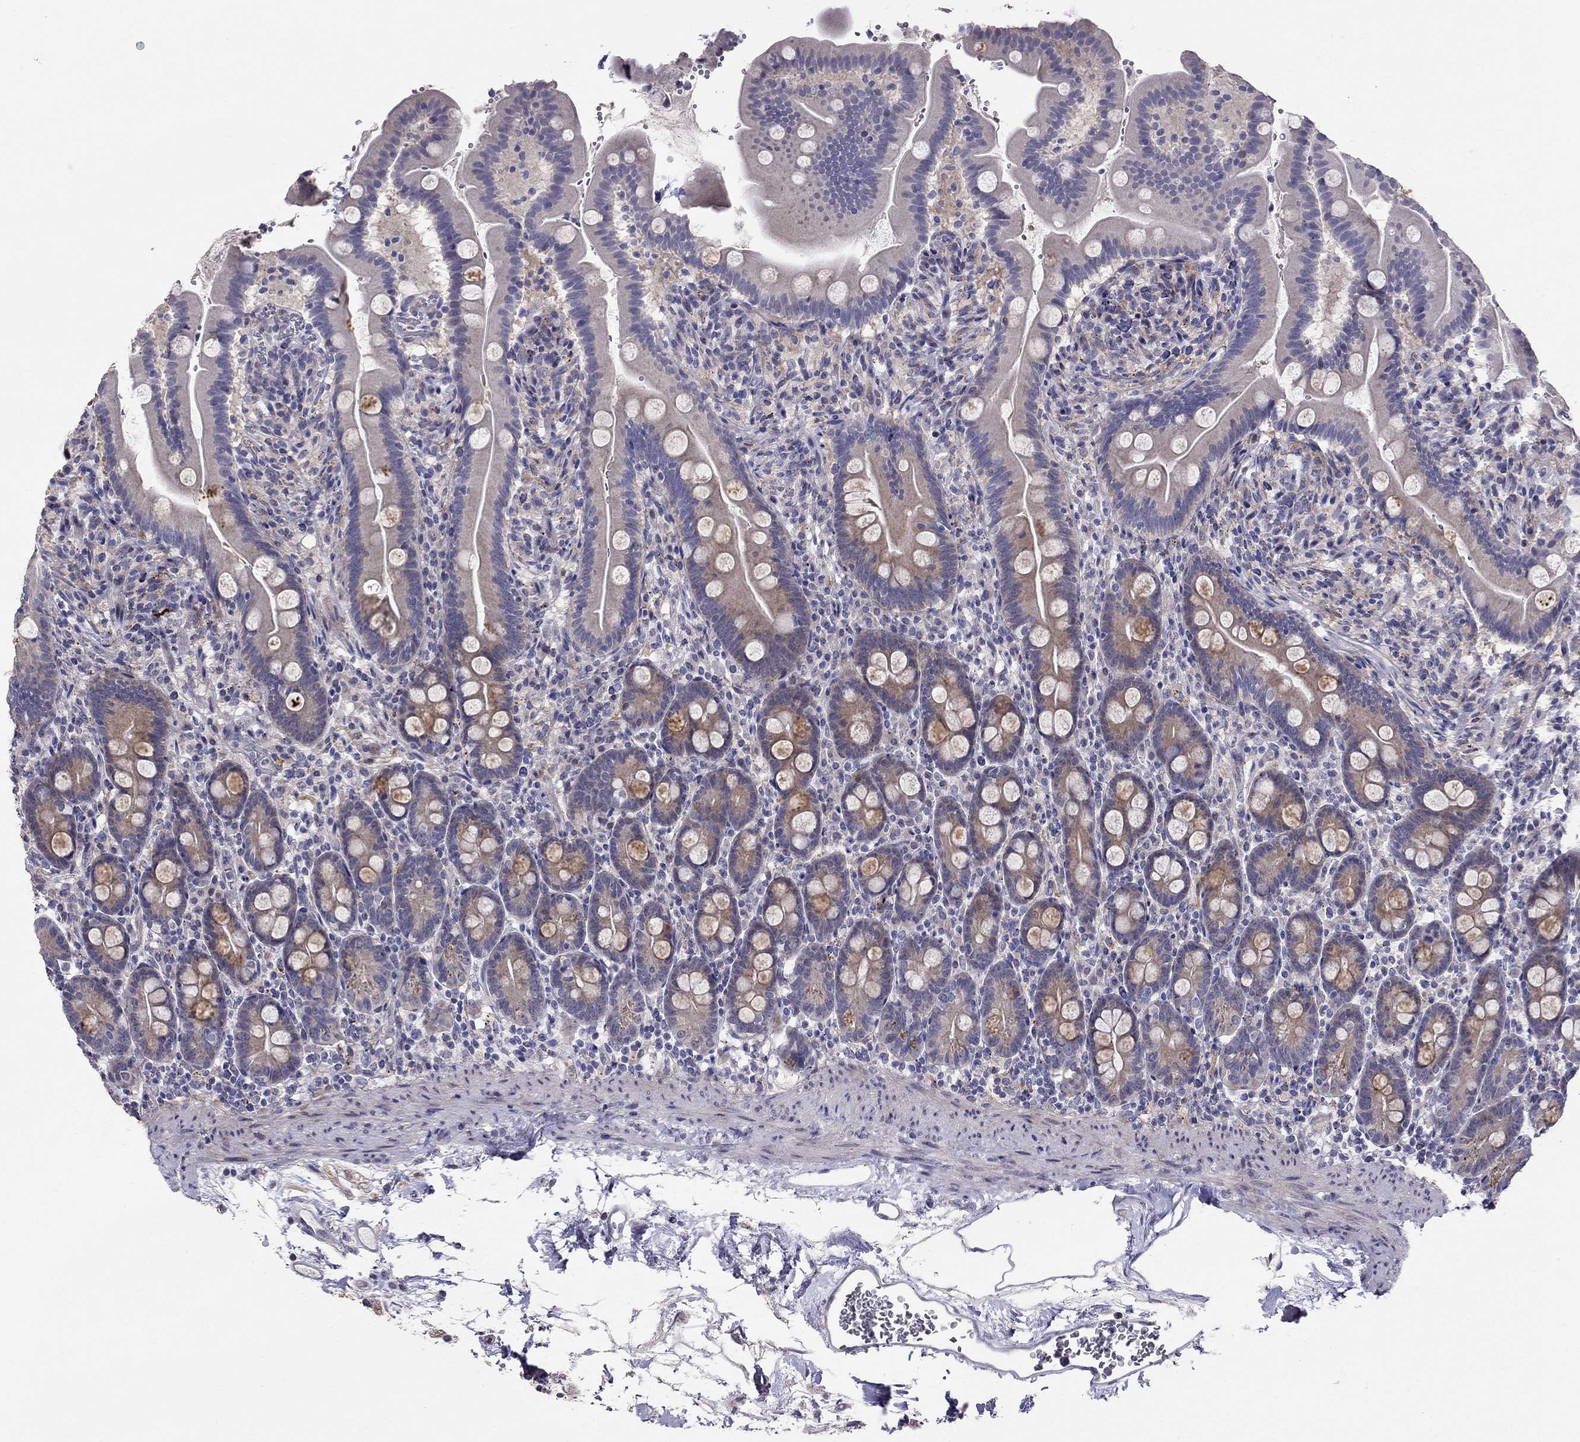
{"staining": {"intensity": "weak", "quantity": "25%-75%", "location": "cytoplasmic/membranous"}, "tissue": "small intestine", "cell_type": "Glandular cells", "image_type": "normal", "snomed": [{"axis": "morphology", "description": "Normal tissue, NOS"}, {"axis": "topography", "description": "Small intestine"}], "caption": "Immunohistochemical staining of benign human small intestine shows weak cytoplasmic/membranous protein staining in approximately 25%-75% of glandular cells.", "gene": "MAGEB4", "patient": {"sex": "female", "age": 44}}